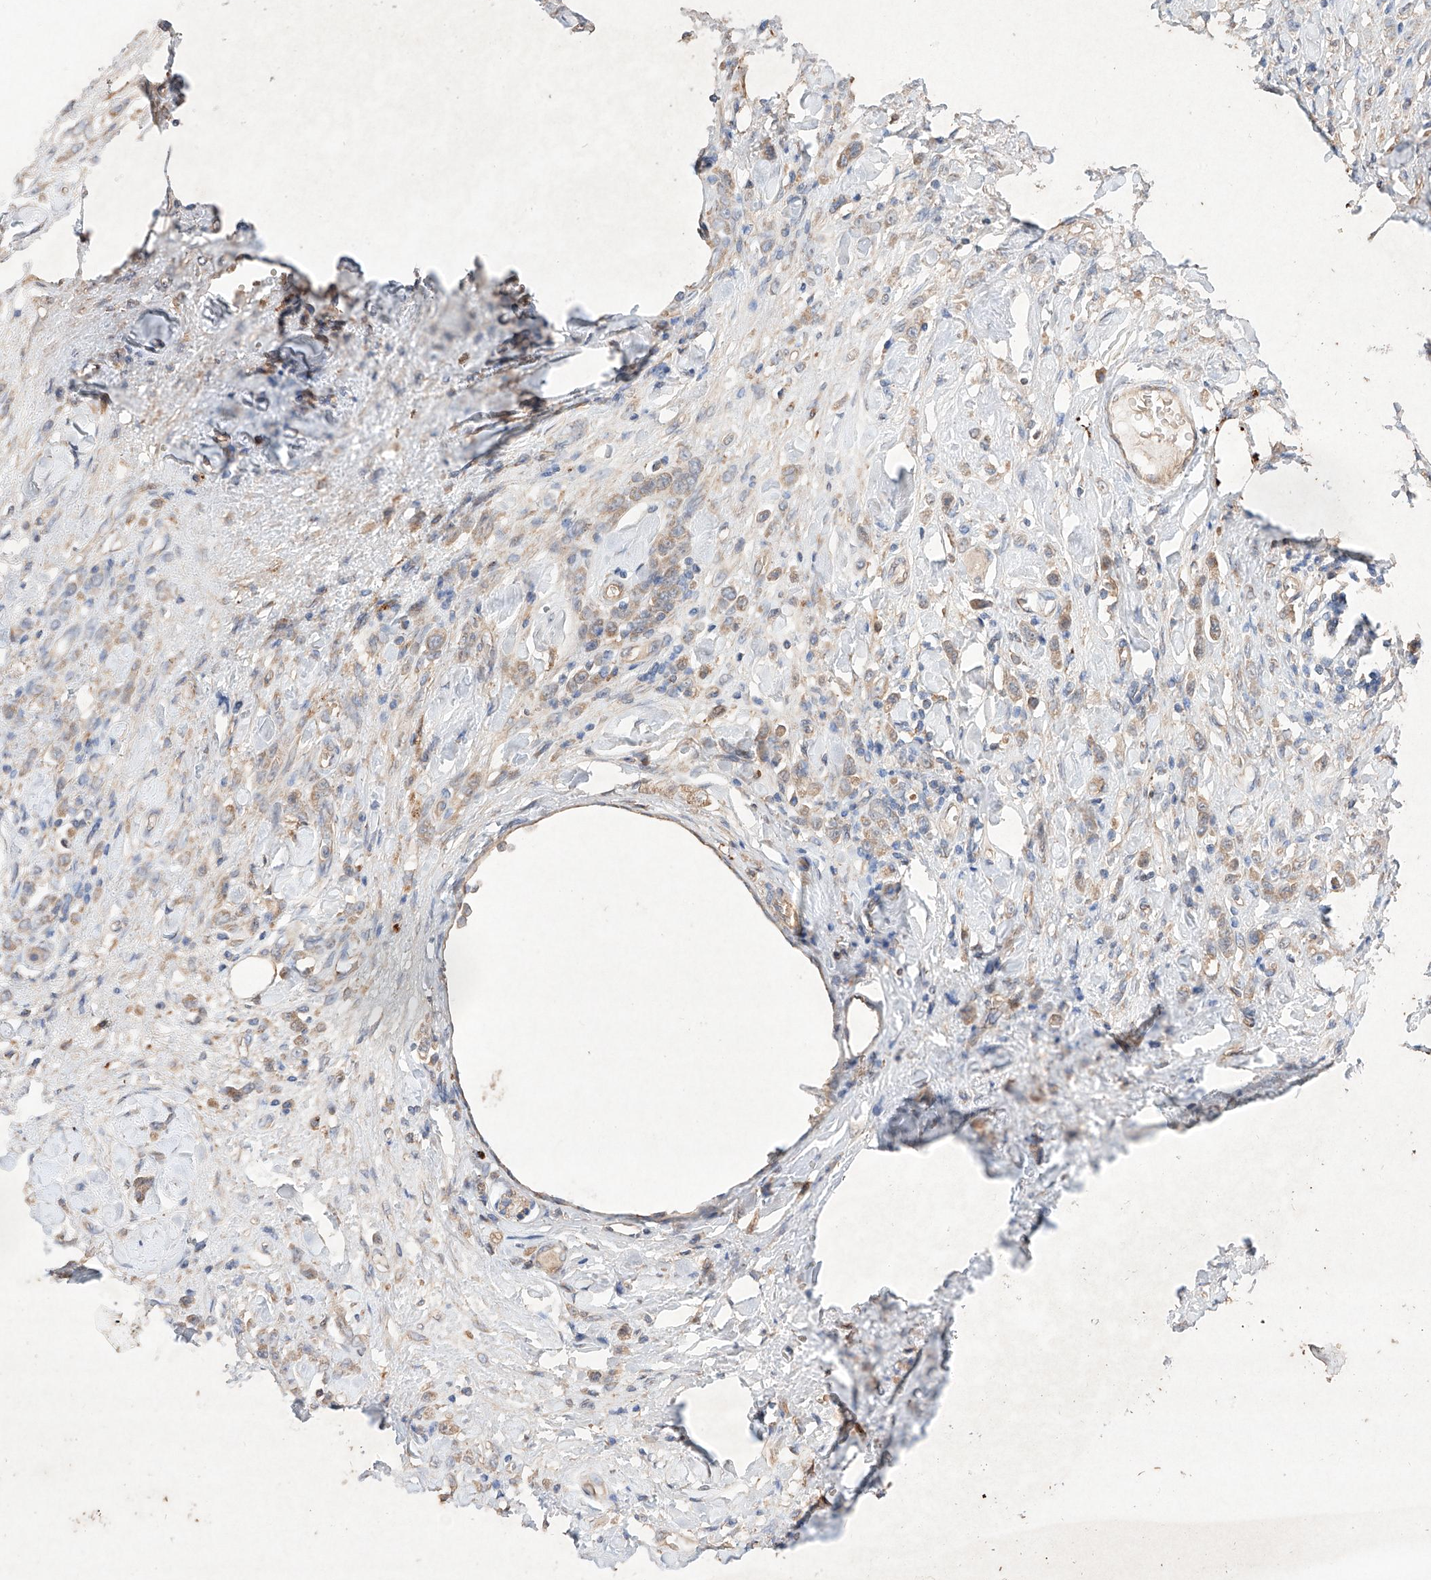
{"staining": {"intensity": "weak", "quantity": ">75%", "location": "cytoplasmic/membranous"}, "tissue": "stomach cancer", "cell_type": "Tumor cells", "image_type": "cancer", "snomed": [{"axis": "morphology", "description": "Normal tissue, NOS"}, {"axis": "morphology", "description": "Adenocarcinoma, NOS"}, {"axis": "topography", "description": "Stomach"}], "caption": "Adenocarcinoma (stomach) was stained to show a protein in brown. There is low levels of weak cytoplasmic/membranous positivity in about >75% of tumor cells.", "gene": "C6orf62", "patient": {"sex": "male", "age": 82}}